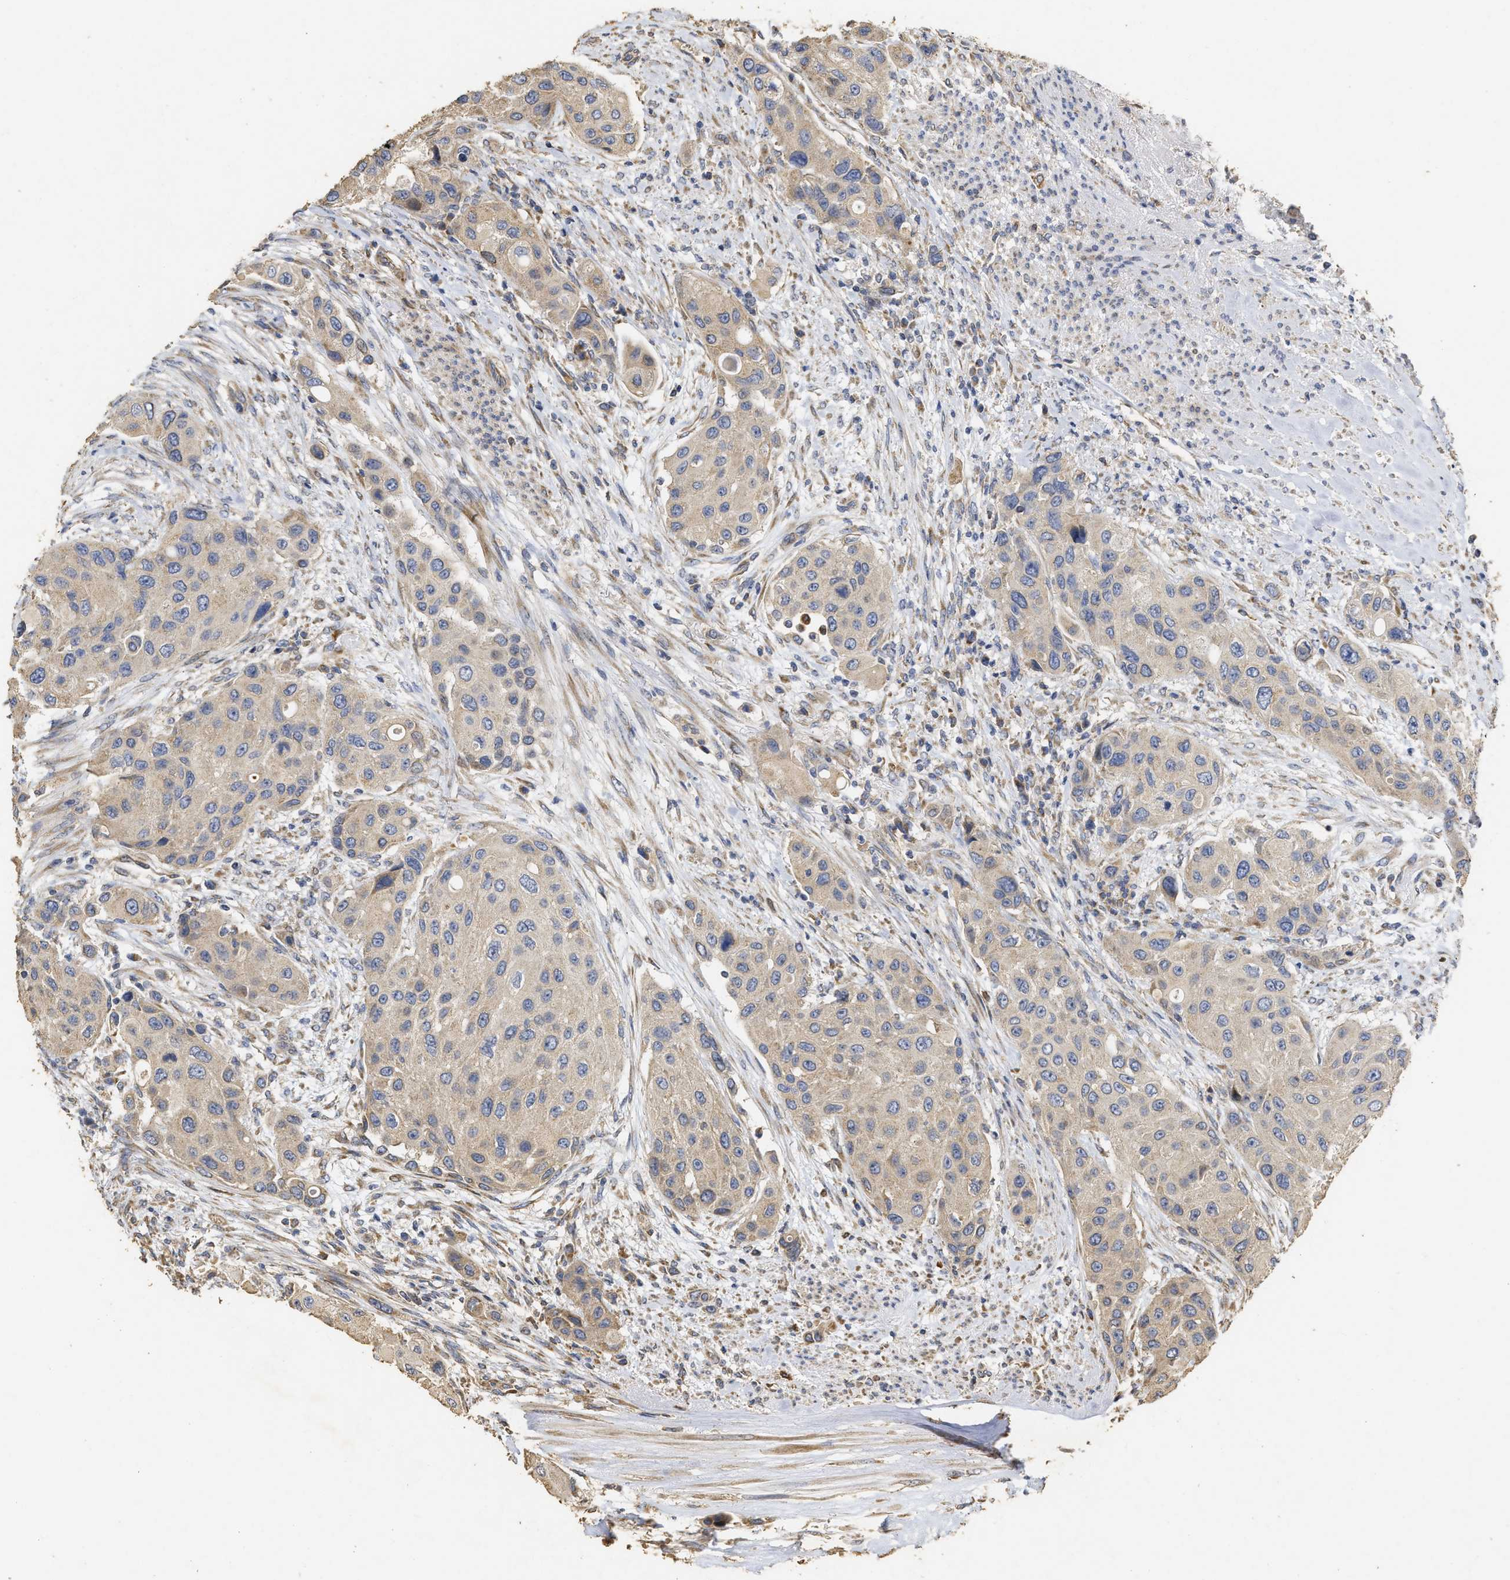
{"staining": {"intensity": "weak", "quantity": ">75%", "location": "cytoplasmic/membranous"}, "tissue": "urothelial cancer", "cell_type": "Tumor cells", "image_type": "cancer", "snomed": [{"axis": "morphology", "description": "Urothelial carcinoma, High grade"}, {"axis": "topography", "description": "Urinary bladder"}], "caption": "This histopathology image demonstrates urothelial carcinoma (high-grade) stained with immunohistochemistry (IHC) to label a protein in brown. The cytoplasmic/membranous of tumor cells show weak positivity for the protein. Nuclei are counter-stained blue.", "gene": "NAV1", "patient": {"sex": "female", "age": 56}}